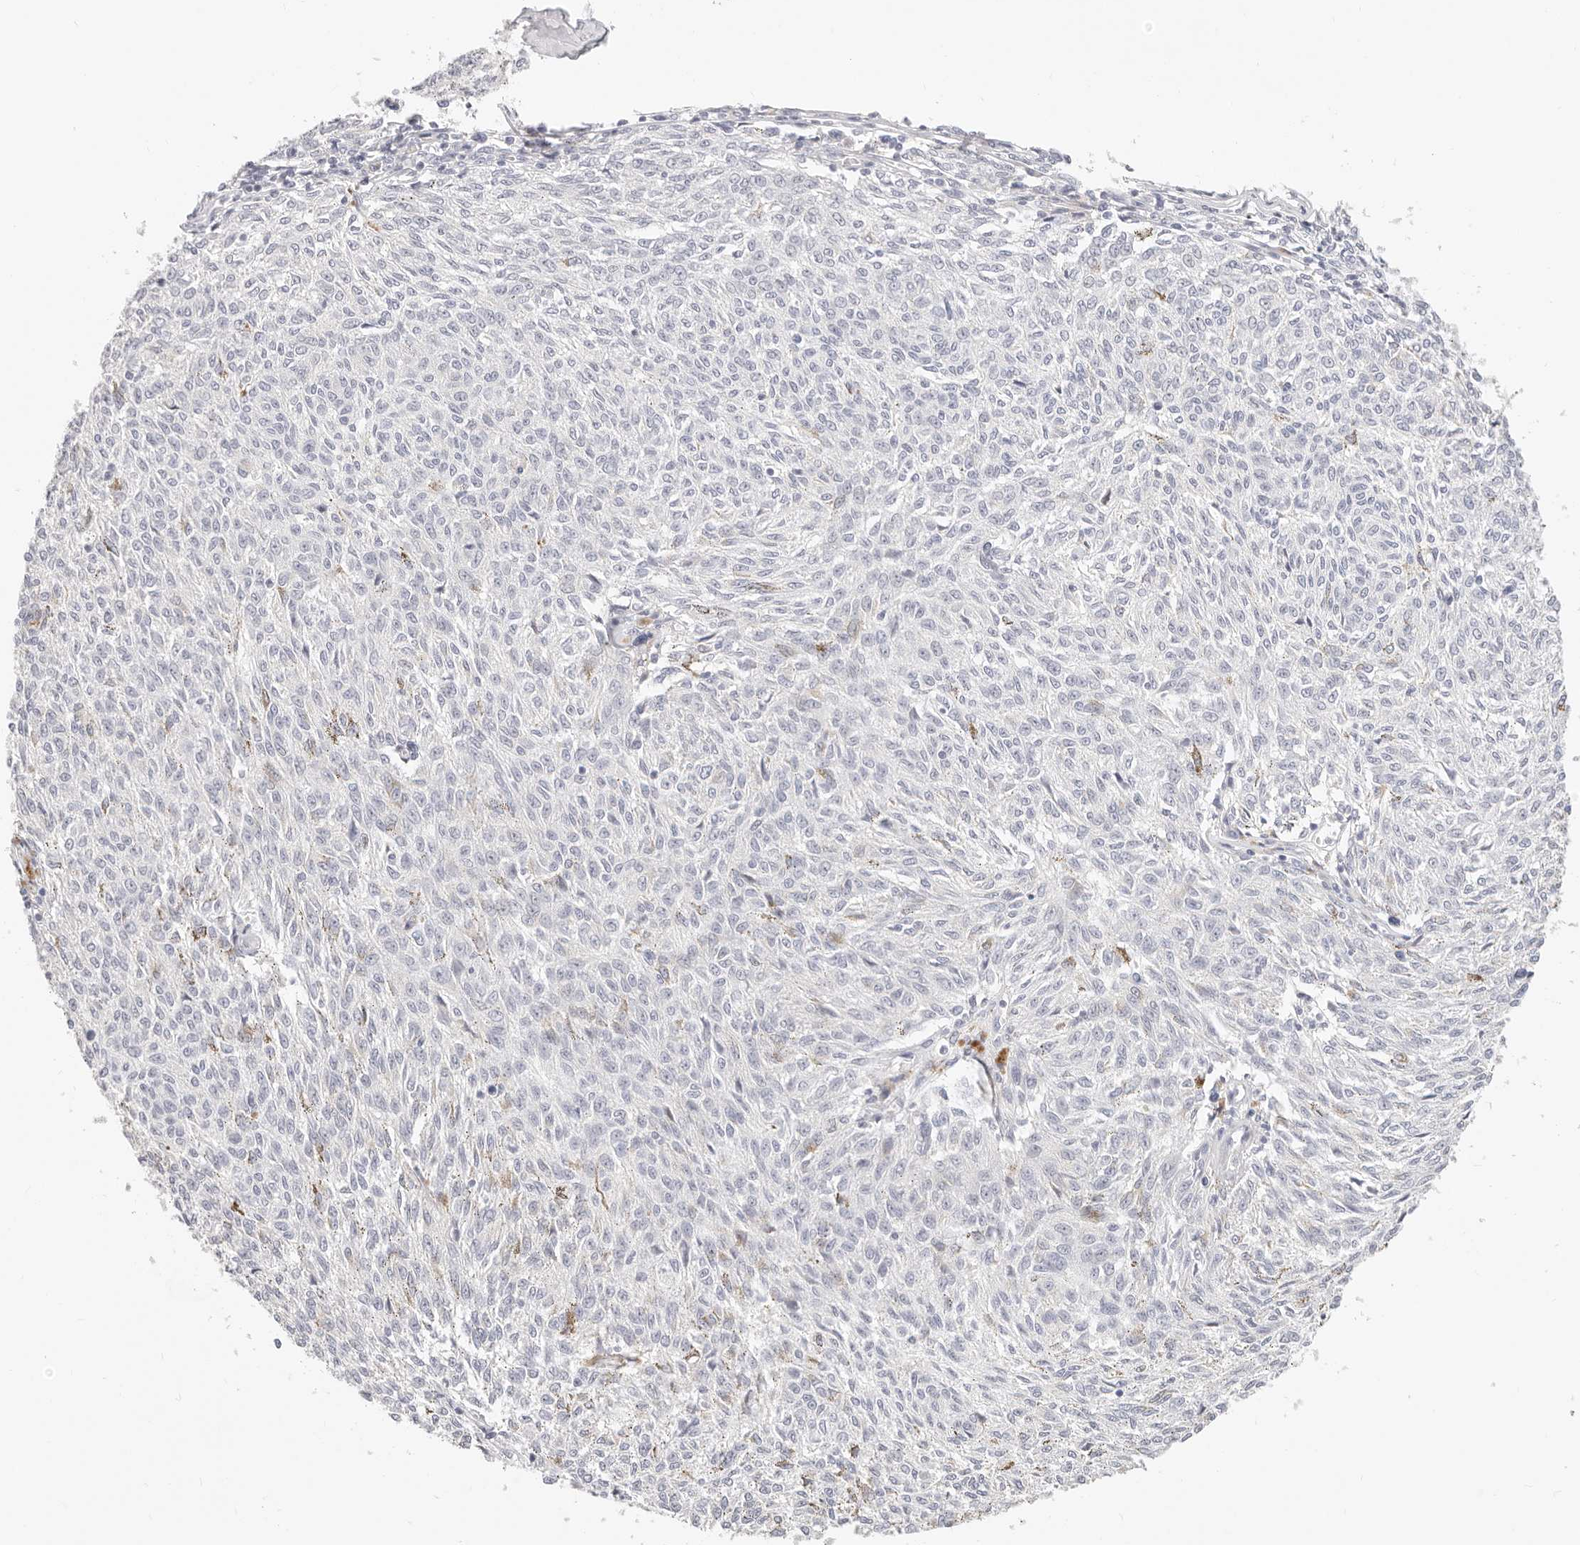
{"staining": {"intensity": "negative", "quantity": "none", "location": "none"}, "tissue": "melanoma", "cell_type": "Tumor cells", "image_type": "cancer", "snomed": [{"axis": "morphology", "description": "Malignant melanoma, NOS"}, {"axis": "topography", "description": "Skin"}], "caption": "High power microscopy histopathology image of an IHC histopathology image of malignant melanoma, revealing no significant positivity in tumor cells. (Stains: DAB (3,3'-diaminobenzidine) immunohistochemistry with hematoxylin counter stain, Microscopy: brightfield microscopy at high magnification).", "gene": "ASCL1", "patient": {"sex": "female", "age": 72}}